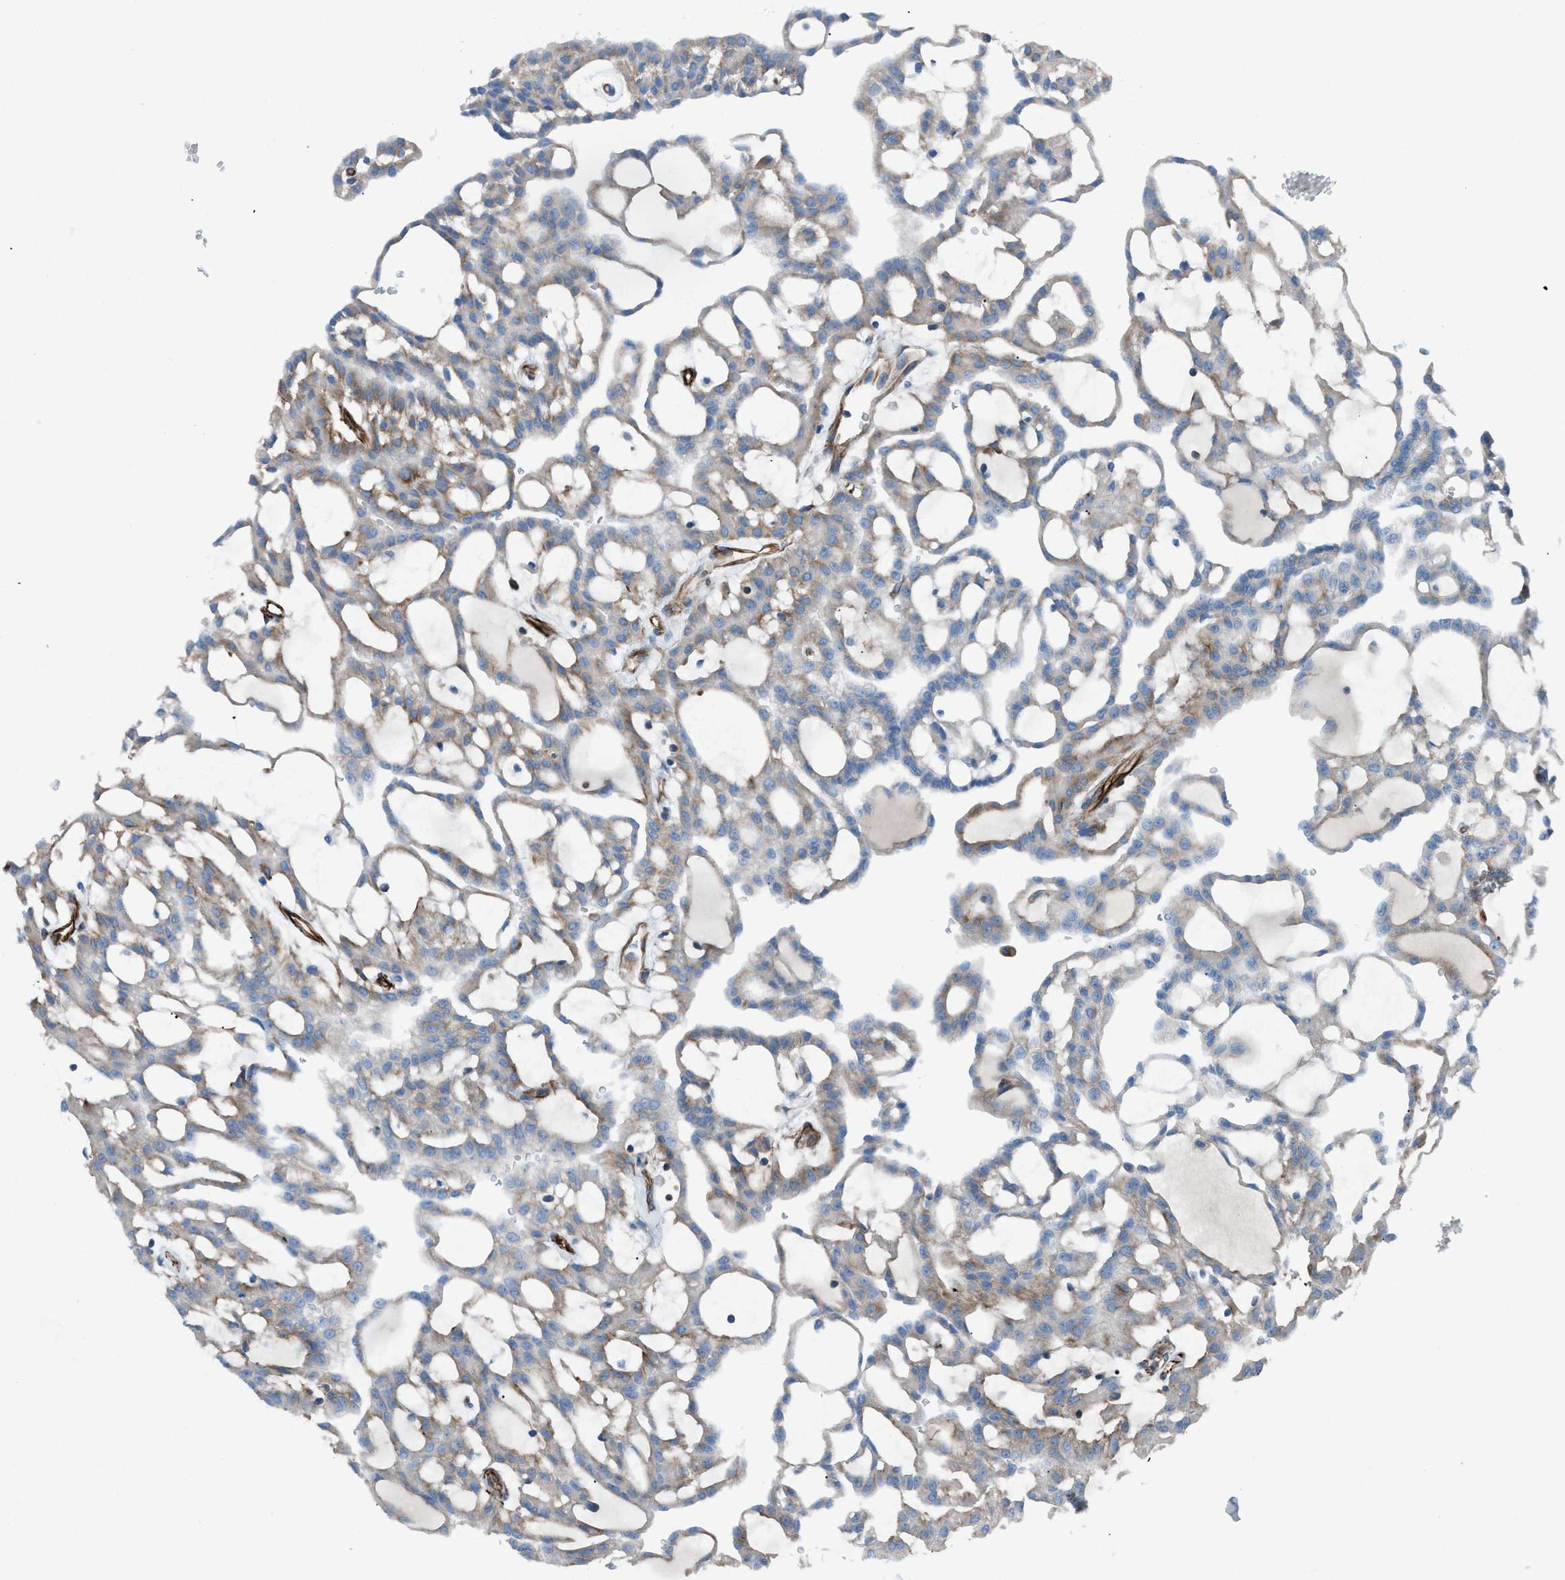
{"staining": {"intensity": "weak", "quantity": ">75%", "location": "cytoplasmic/membranous"}, "tissue": "renal cancer", "cell_type": "Tumor cells", "image_type": "cancer", "snomed": [{"axis": "morphology", "description": "Adenocarcinoma, NOS"}, {"axis": "topography", "description": "Kidney"}], "caption": "Weak cytoplasmic/membranous expression for a protein is appreciated in approximately >75% of tumor cells of adenocarcinoma (renal) using immunohistochemistry.", "gene": "CABP7", "patient": {"sex": "male", "age": 63}}